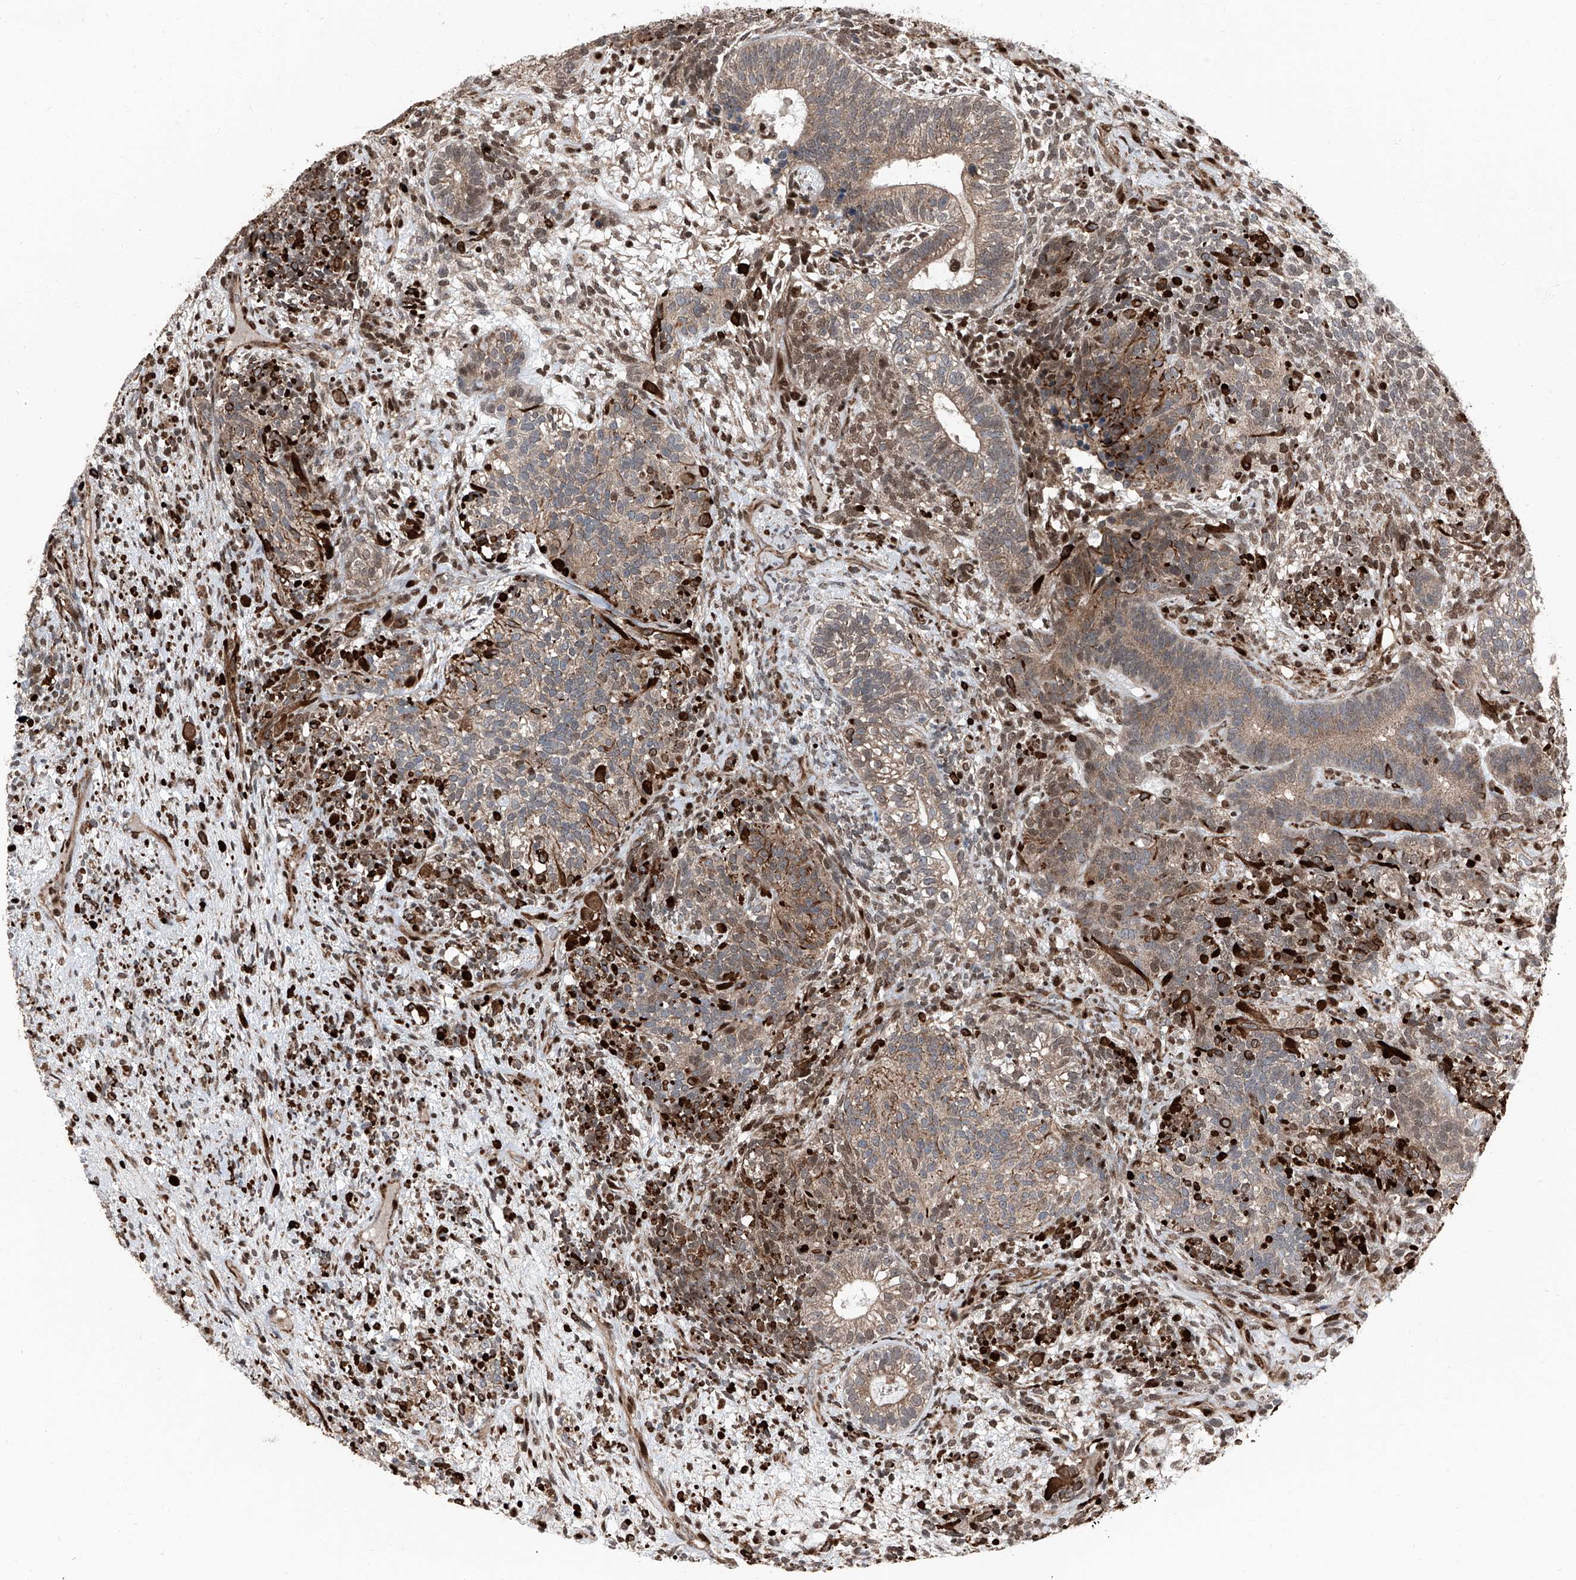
{"staining": {"intensity": "moderate", "quantity": ">75%", "location": "cytoplasmic/membranous,nuclear"}, "tissue": "testis cancer", "cell_type": "Tumor cells", "image_type": "cancer", "snomed": [{"axis": "morphology", "description": "Seminoma, NOS"}, {"axis": "morphology", "description": "Carcinoma, Embryonal, NOS"}, {"axis": "topography", "description": "Testis"}], "caption": "Testis cancer (seminoma) stained with a brown dye reveals moderate cytoplasmic/membranous and nuclear positive positivity in approximately >75% of tumor cells.", "gene": "FKBP5", "patient": {"sex": "male", "age": 28}}